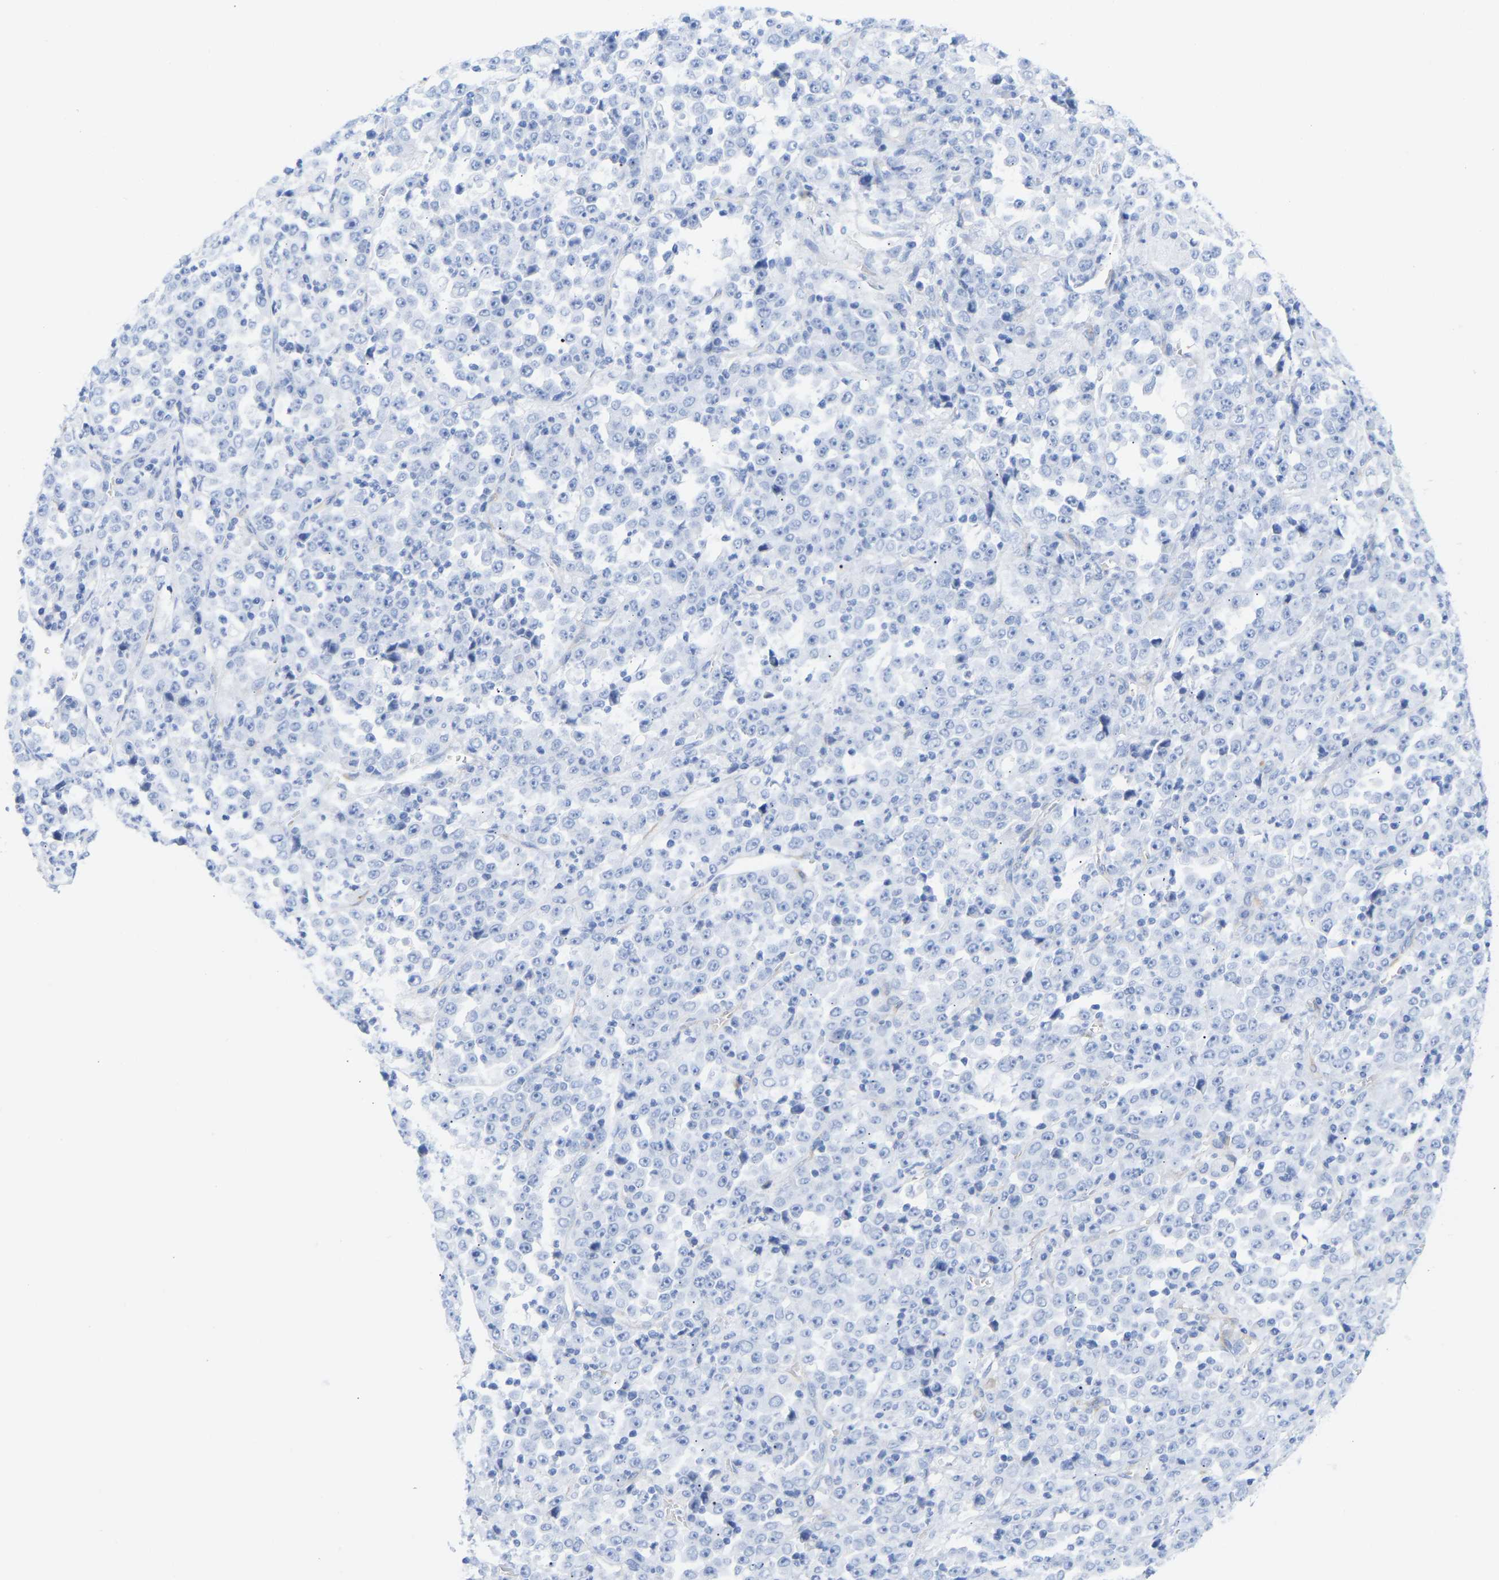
{"staining": {"intensity": "negative", "quantity": "none", "location": "none"}, "tissue": "stomach cancer", "cell_type": "Tumor cells", "image_type": "cancer", "snomed": [{"axis": "morphology", "description": "Normal tissue, NOS"}, {"axis": "morphology", "description": "Adenocarcinoma, NOS"}, {"axis": "topography", "description": "Stomach, upper"}, {"axis": "topography", "description": "Stomach"}], "caption": "Immunohistochemistry of stomach cancer (adenocarcinoma) exhibits no positivity in tumor cells. Brightfield microscopy of IHC stained with DAB (3,3'-diaminobenzidine) (brown) and hematoxylin (blue), captured at high magnification.", "gene": "AMPH", "patient": {"sex": "male", "age": 59}}